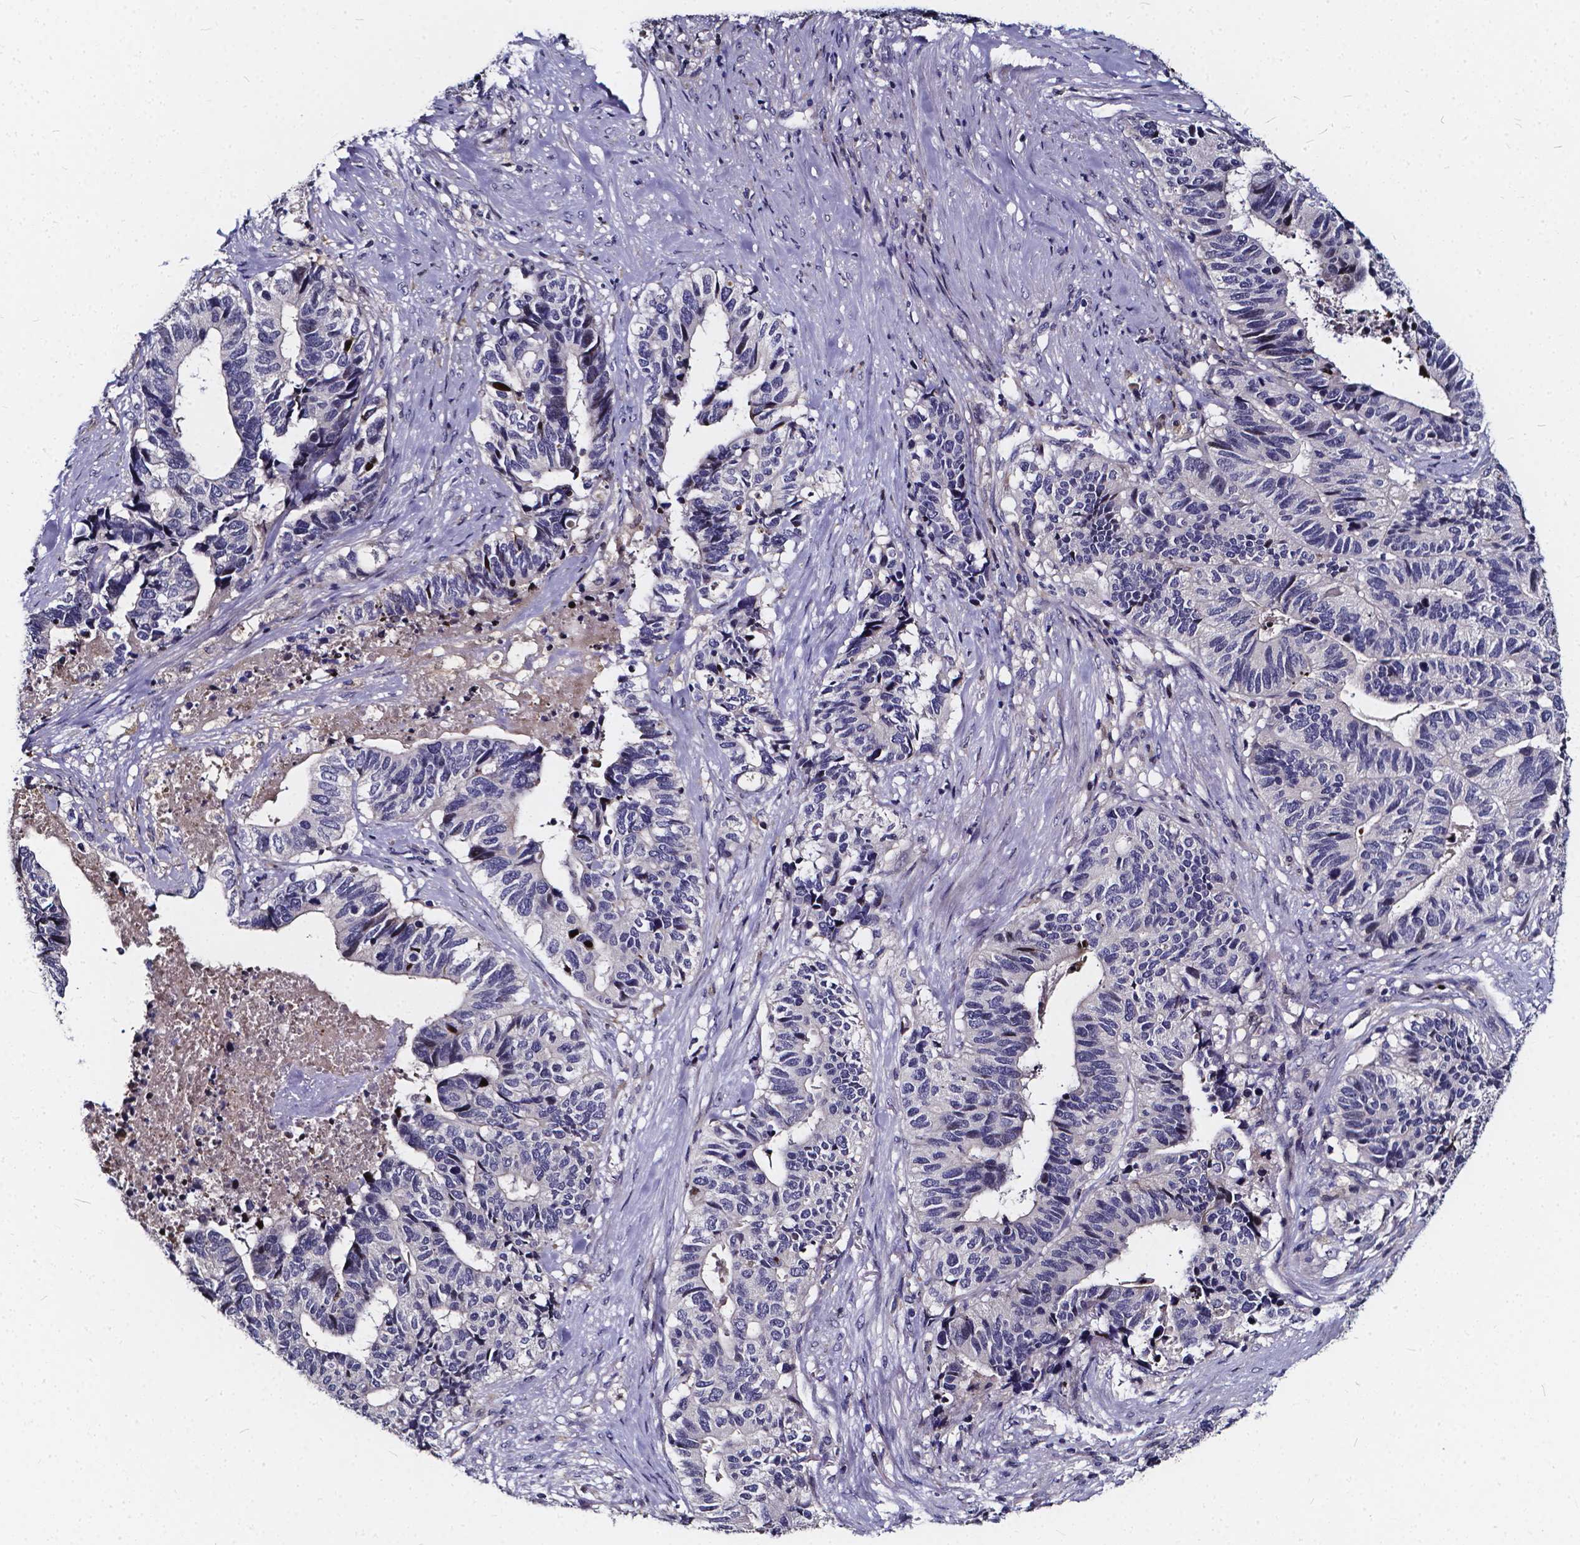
{"staining": {"intensity": "negative", "quantity": "none", "location": "none"}, "tissue": "stomach cancer", "cell_type": "Tumor cells", "image_type": "cancer", "snomed": [{"axis": "morphology", "description": "Adenocarcinoma, NOS"}, {"axis": "topography", "description": "Stomach, upper"}], "caption": "IHC image of neoplastic tissue: stomach adenocarcinoma stained with DAB demonstrates no significant protein expression in tumor cells.", "gene": "SOWAHA", "patient": {"sex": "female", "age": 67}}